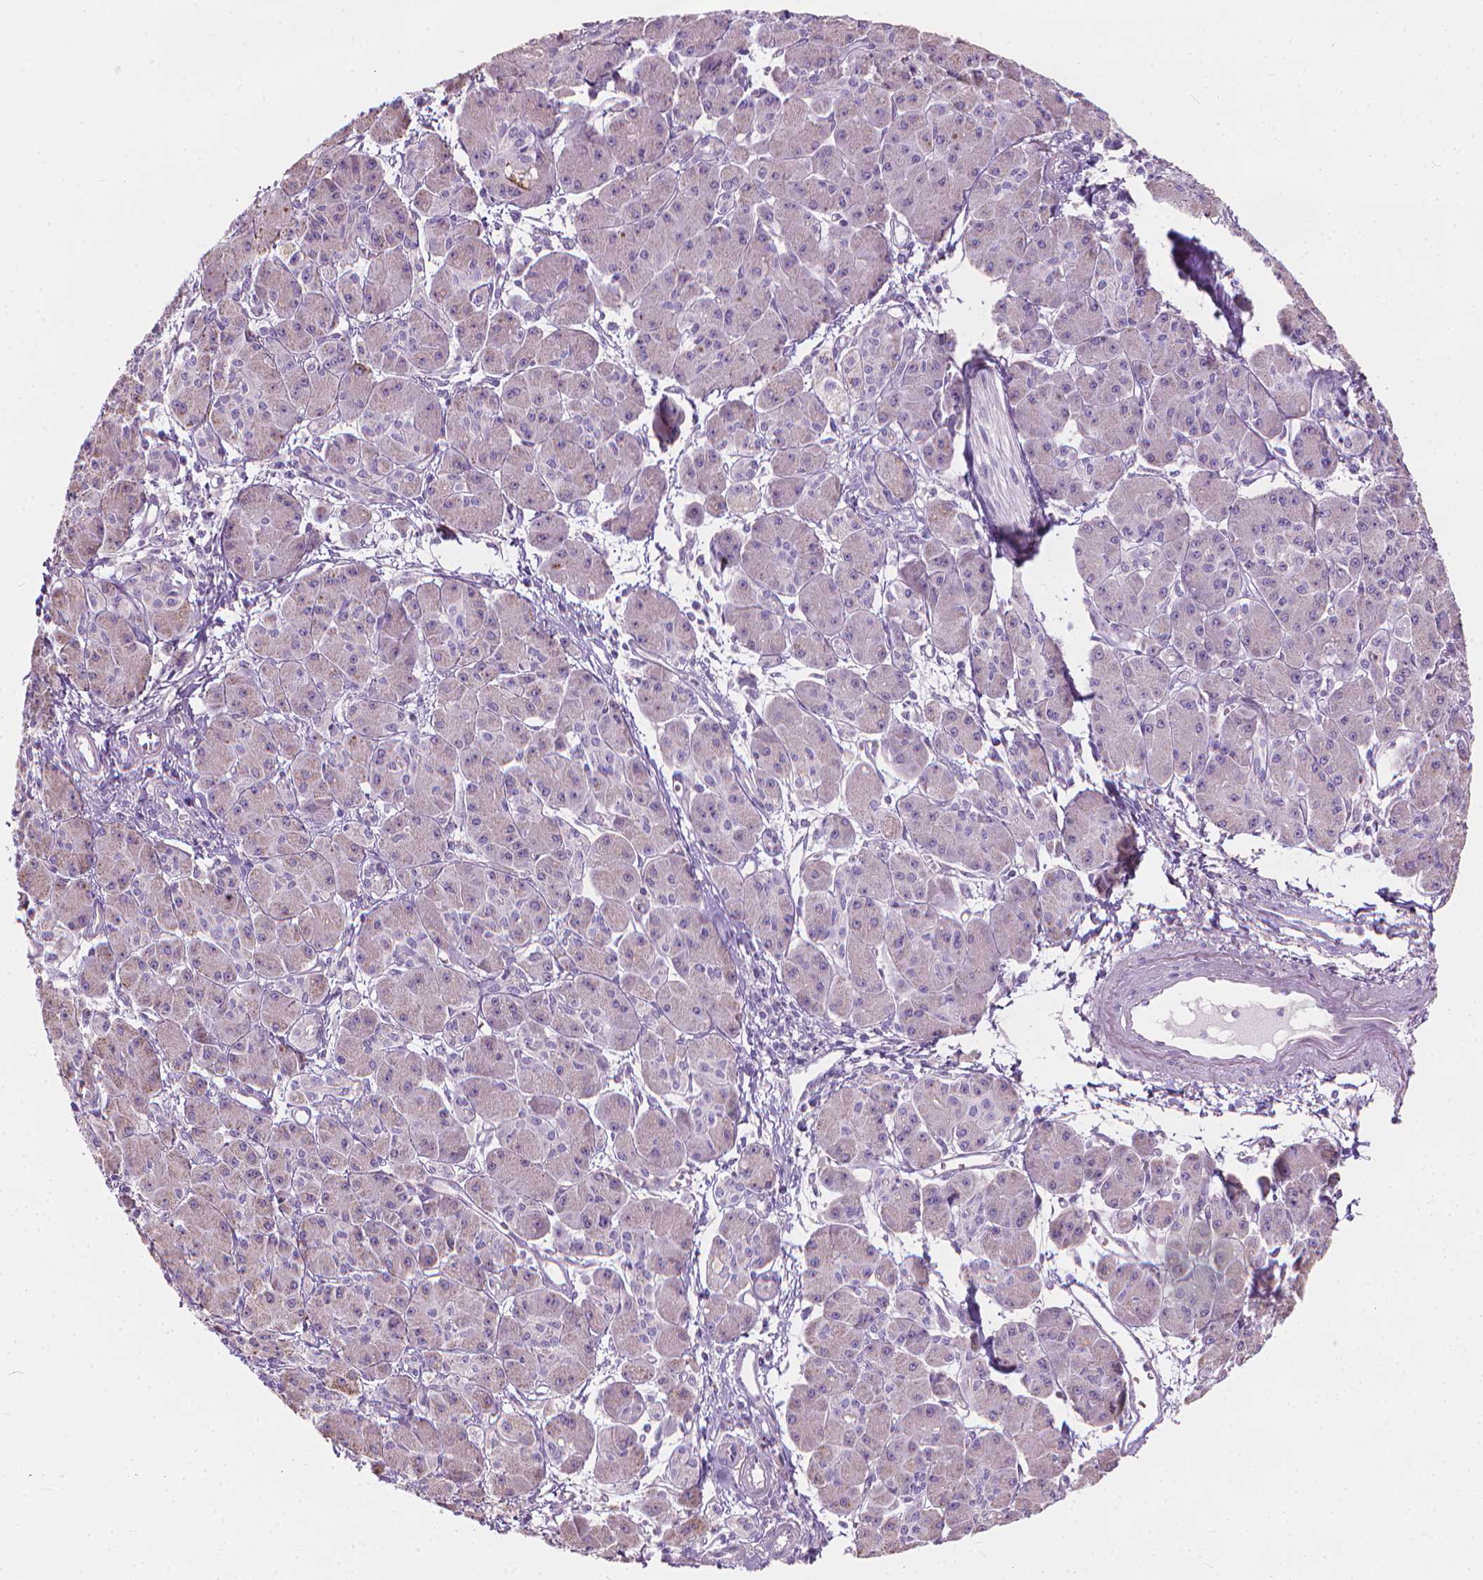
{"staining": {"intensity": "negative", "quantity": "none", "location": "none"}, "tissue": "pancreatic cancer", "cell_type": "Tumor cells", "image_type": "cancer", "snomed": [{"axis": "morphology", "description": "Adenocarcinoma, NOS"}, {"axis": "topography", "description": "Pancreas"}], "caption": "The photomicrograph demonstrates no staining of tumor cells in adenocarcinoma (pancreatic).", "gene": "GPRC5A", "patient": {"sex": "male", "age": 70}}